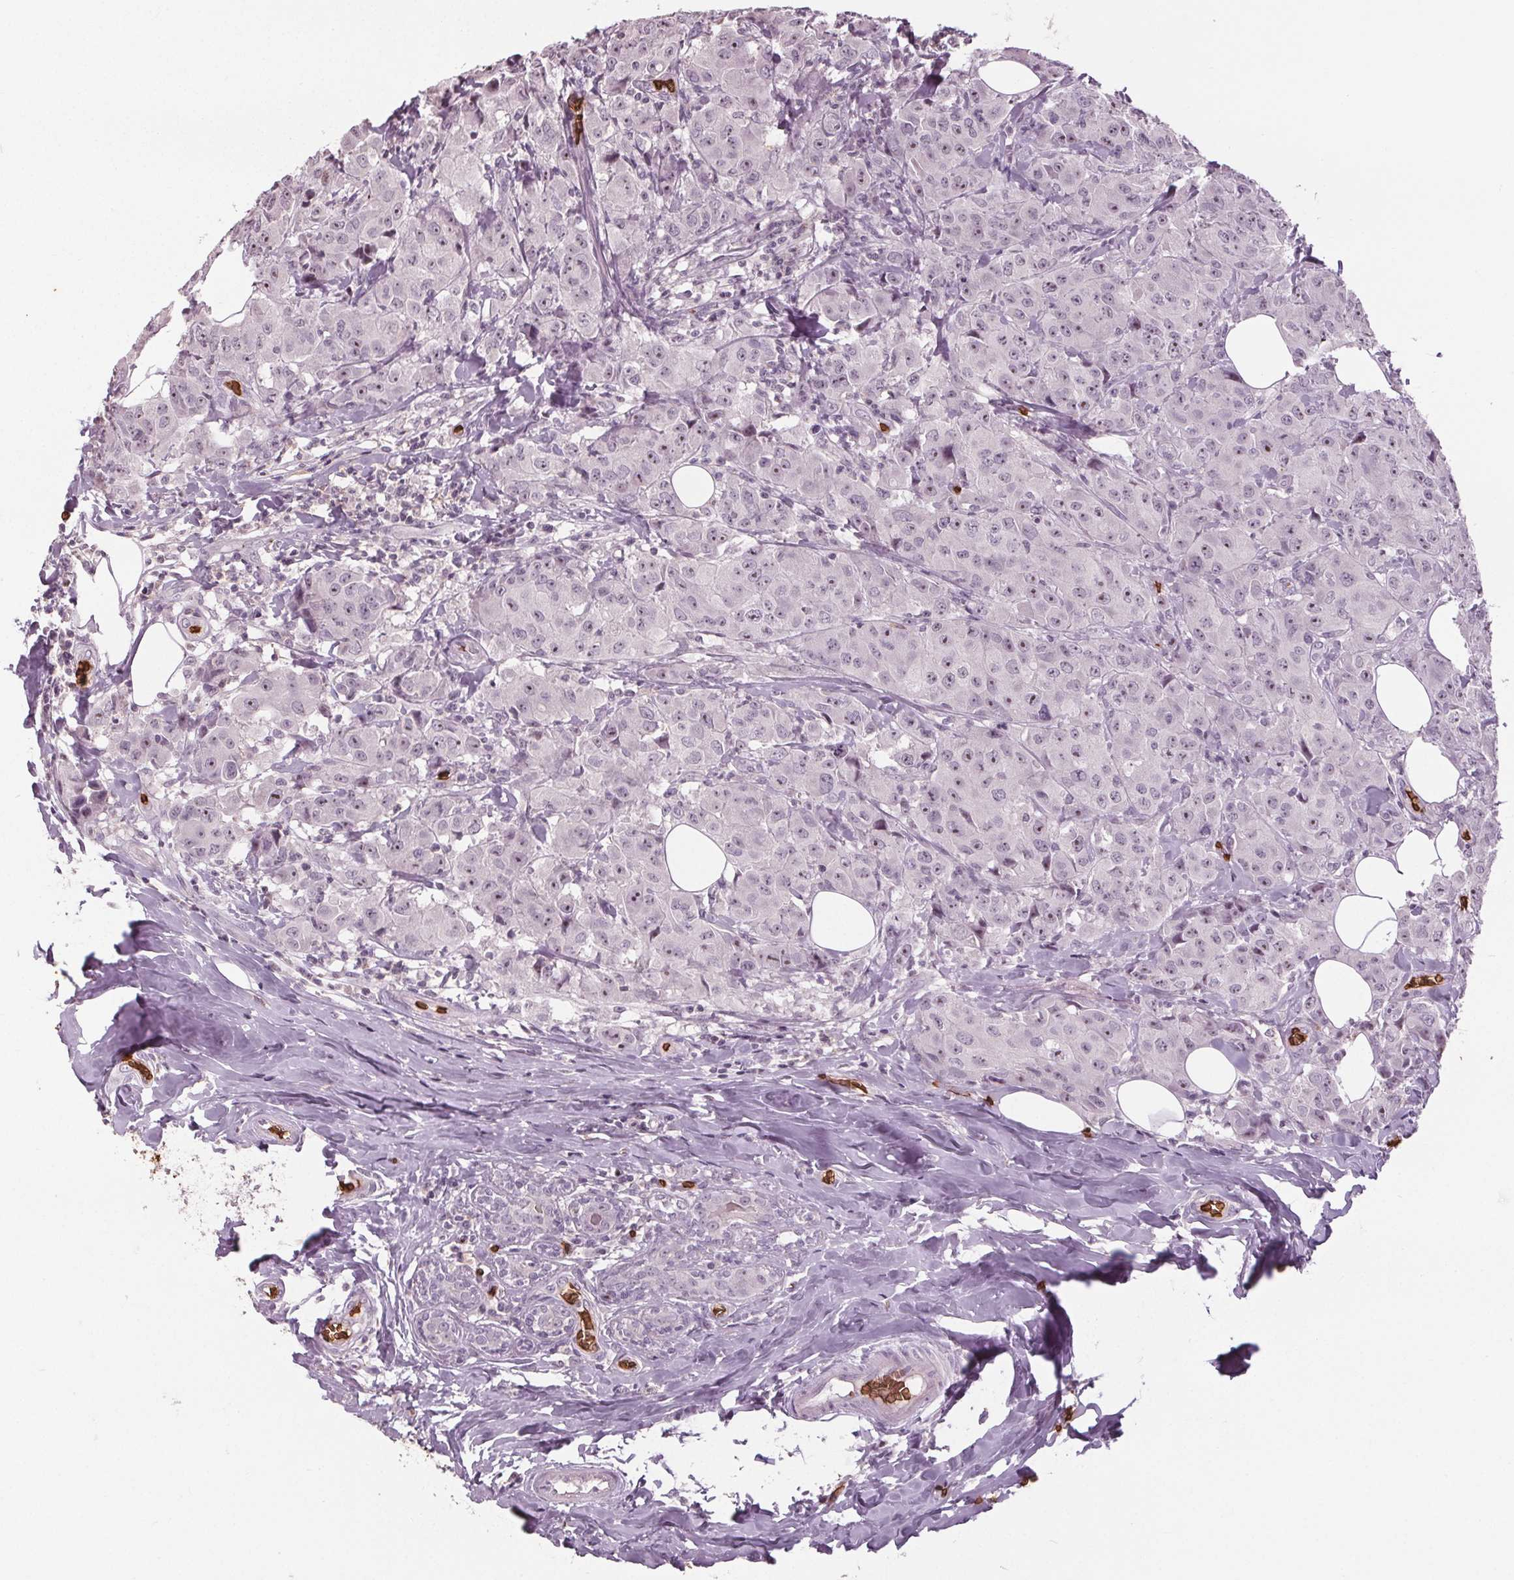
{"staining": {"intensity": "negative", "quantity": "none", "location": "none"}, "tissue": "breast cancer", "cell_type": "Tumor cells", "image_type": "cancer", "snomed": [{"axis": "morphology", "description": "Normal tissue, NOS"}, {"axis": "morphology", "description": "Duct carcinoma"}, {"axis": "topography", "description": "Breast"}], "caption": "Breast cancer stained for a protein using IHC reveals no positivity tumor cells.", "gene": "SLC4A1", "patient": {"sex": "female", "age": 43}}